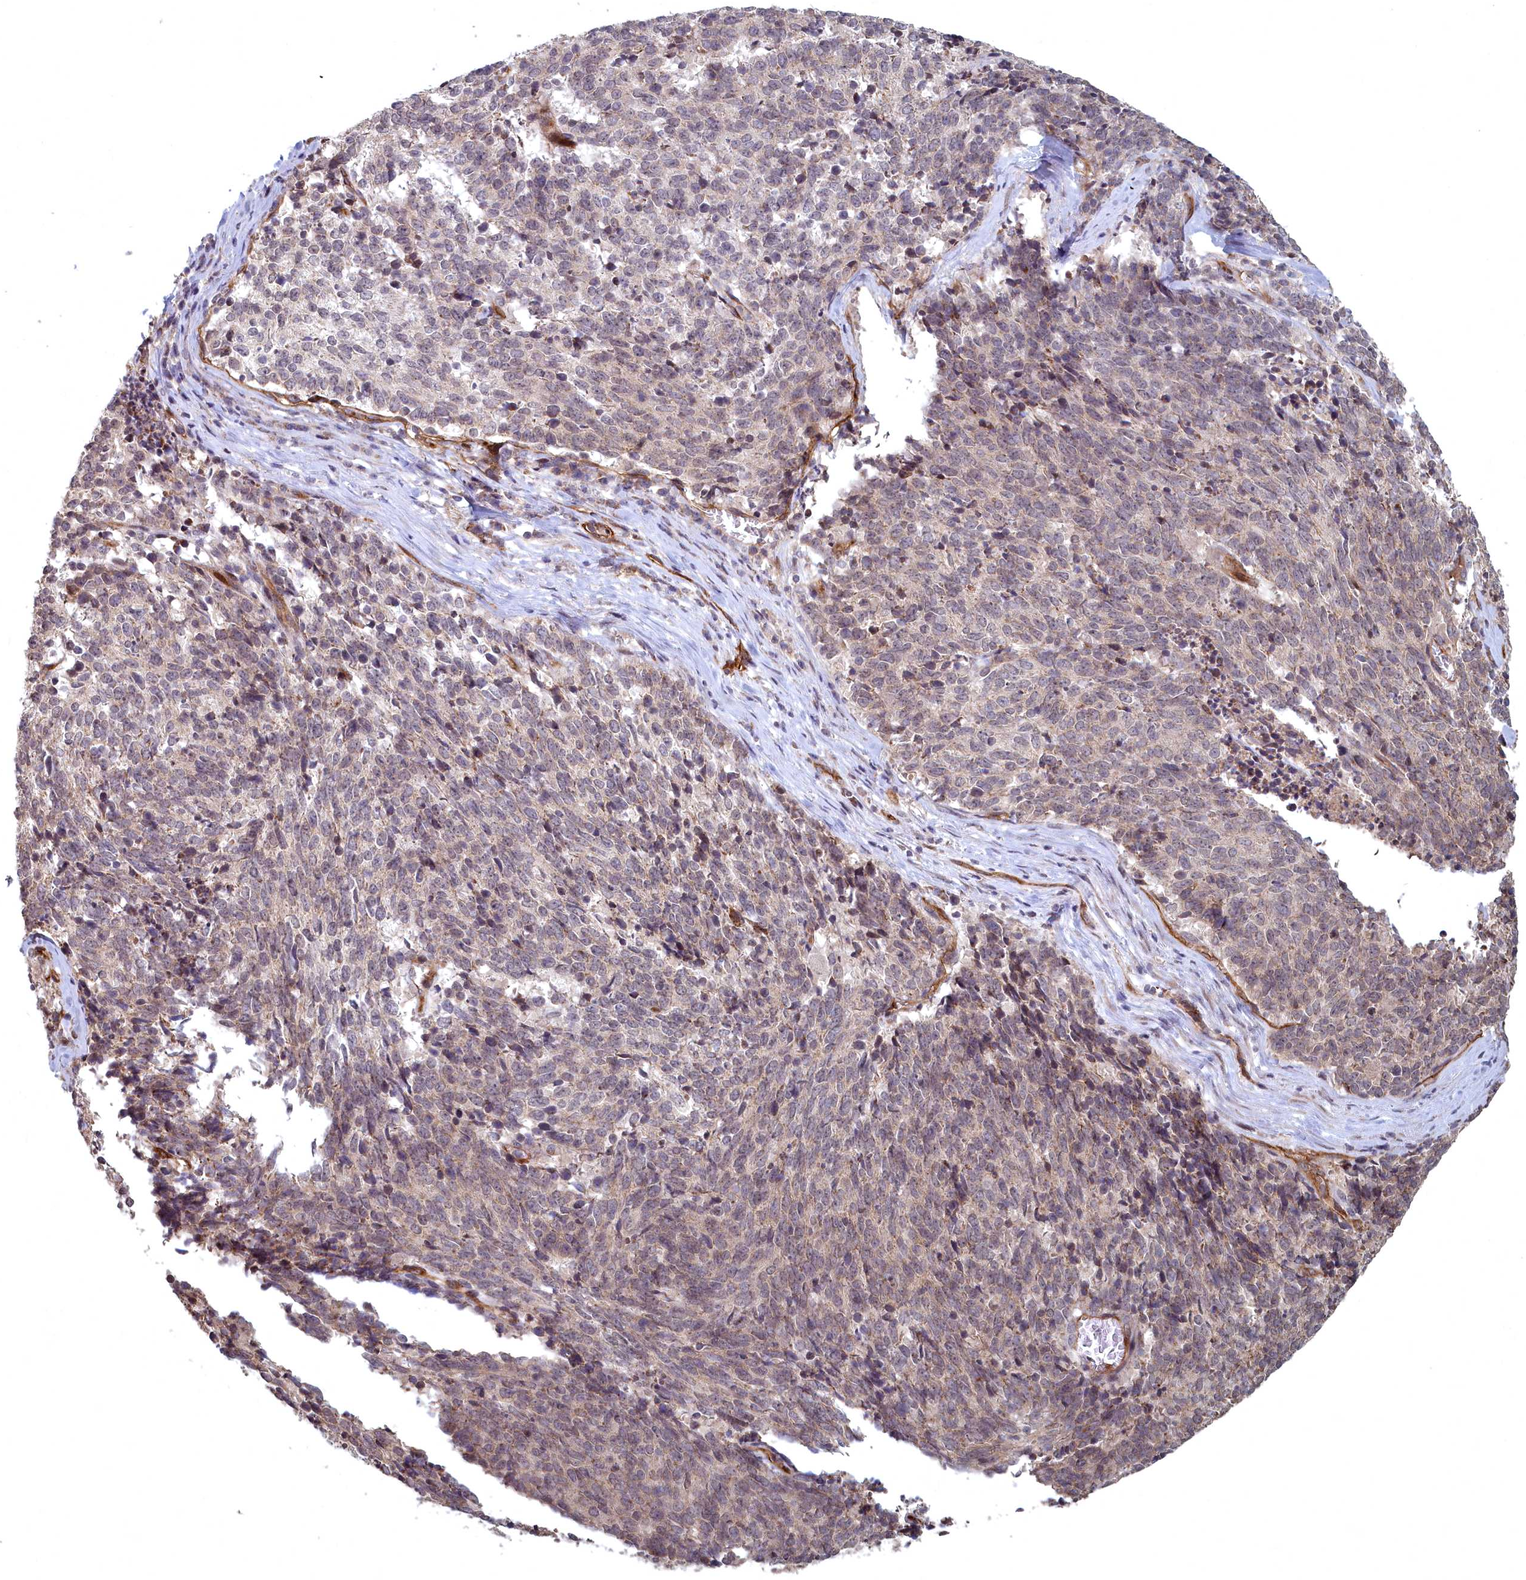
{"staining": {"intensity": "weak", "quantity": ">75%", "location": "cytoplasmic/membranous"}, "tissue": "cervical cancer", "cell_type": "Tumor cells", "image_type": "cancer", "snomed": [{"axis": "morphology", "description": "Squamous cell carcinoma, NOS"}, {"axis": "topography", "description": "Cervix"}], "caption": "The micrograph exhibits staining of squamous cell carcinoma (cervical), revealing weak cytoplasmic/membranous protein positivity (brown color) within tumor cells.", "gene": "TSPYL4", "patient": {"sex": "female", "age": 29}}